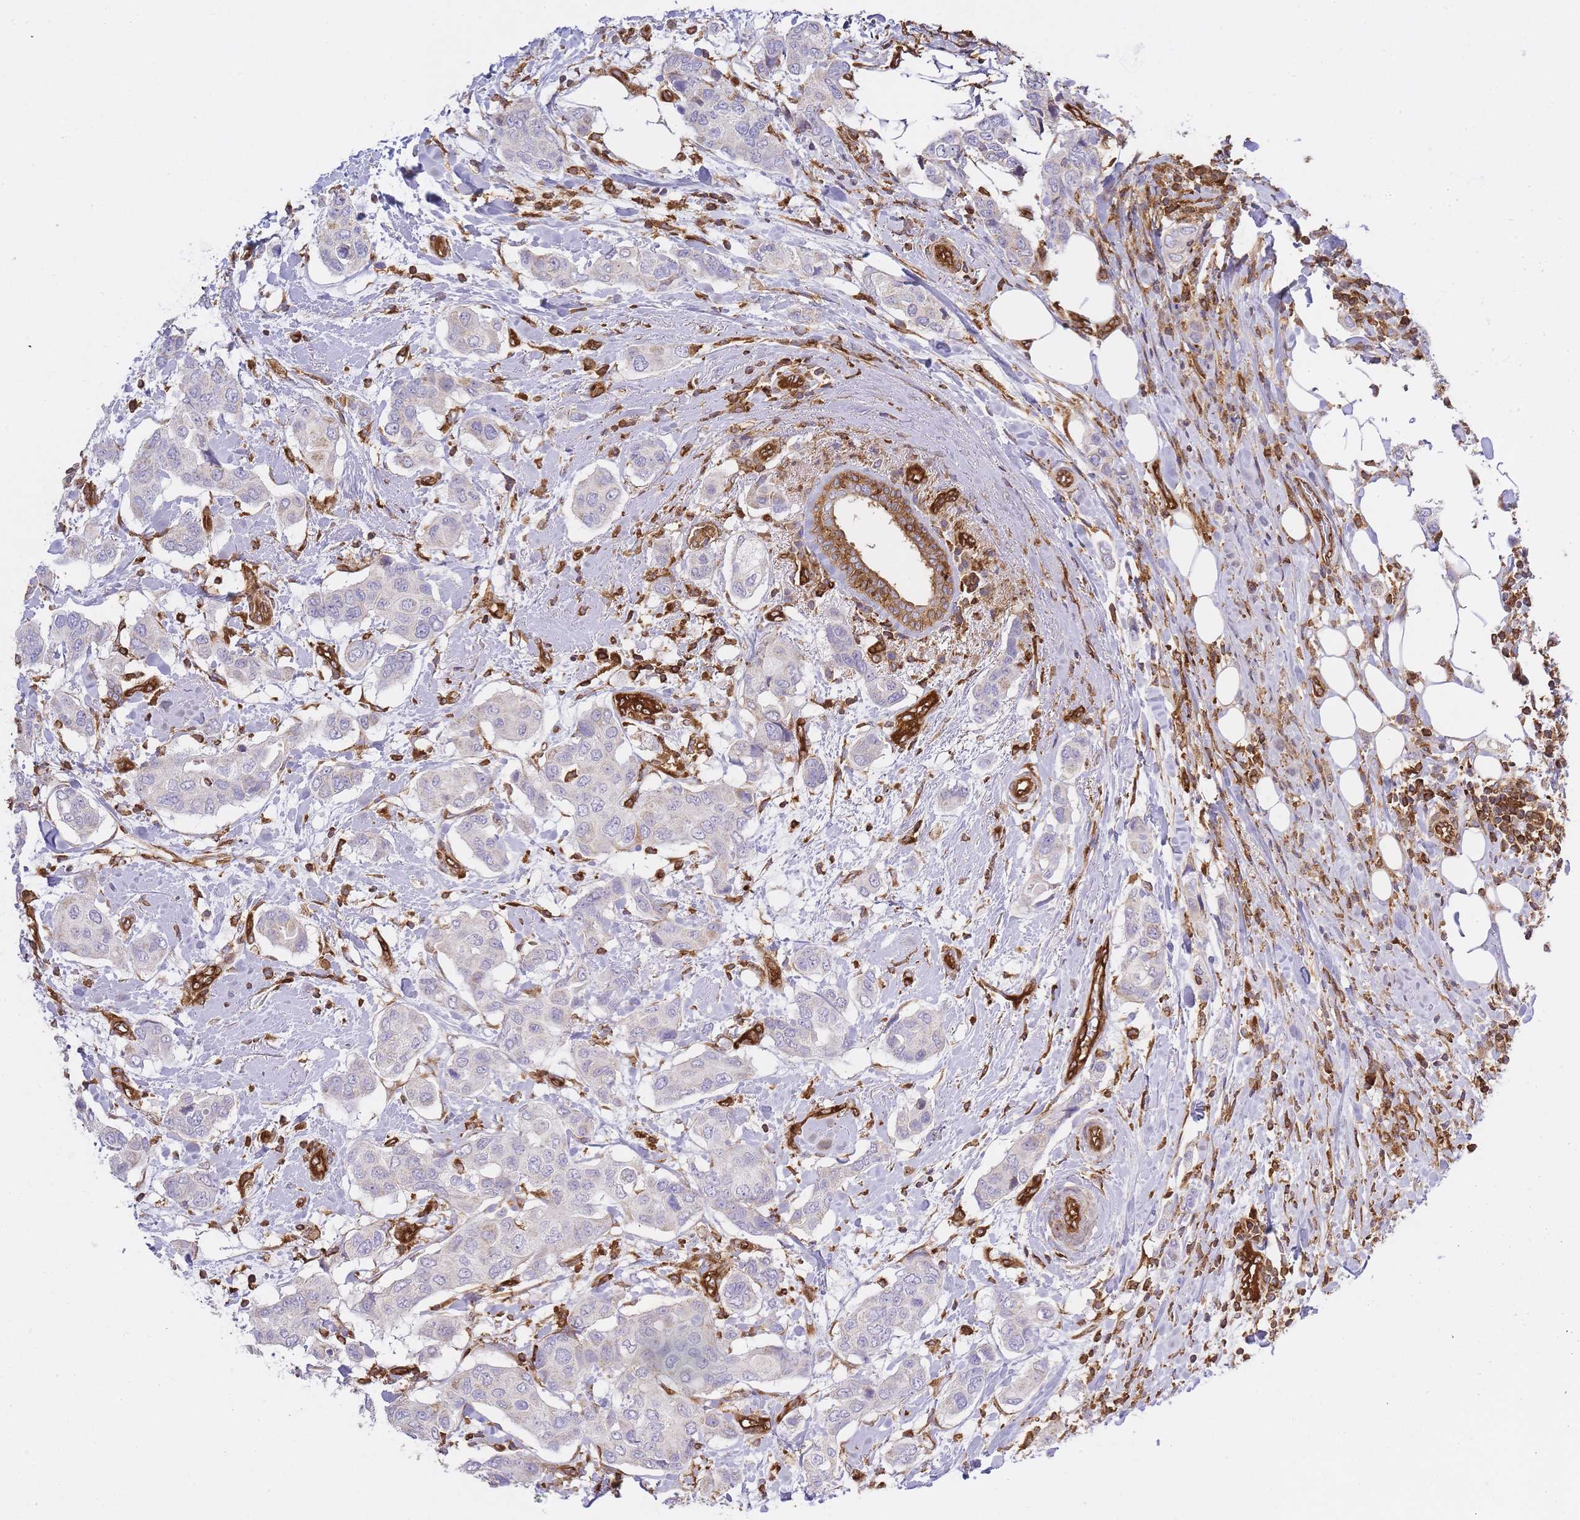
{"staining": {"intensity": "negative", "quantity": "none", "location": "none"}, "tissue": "breast cancer", "cell_type": "Tumor cells", "image_type": "cancer", "snomed": [{"axis": "morphology", "description": "Lobular carcinoma"}, {"axis": "topography", "description": "Breast"}], "caption": "IHC histopathology image of neoplastic tissue: breast lobular carcinoma stained with DAB shows no significant protein positivity in tumor cells.", "gene": "MSN", "patient": {"sex": "female", "age": 51}}